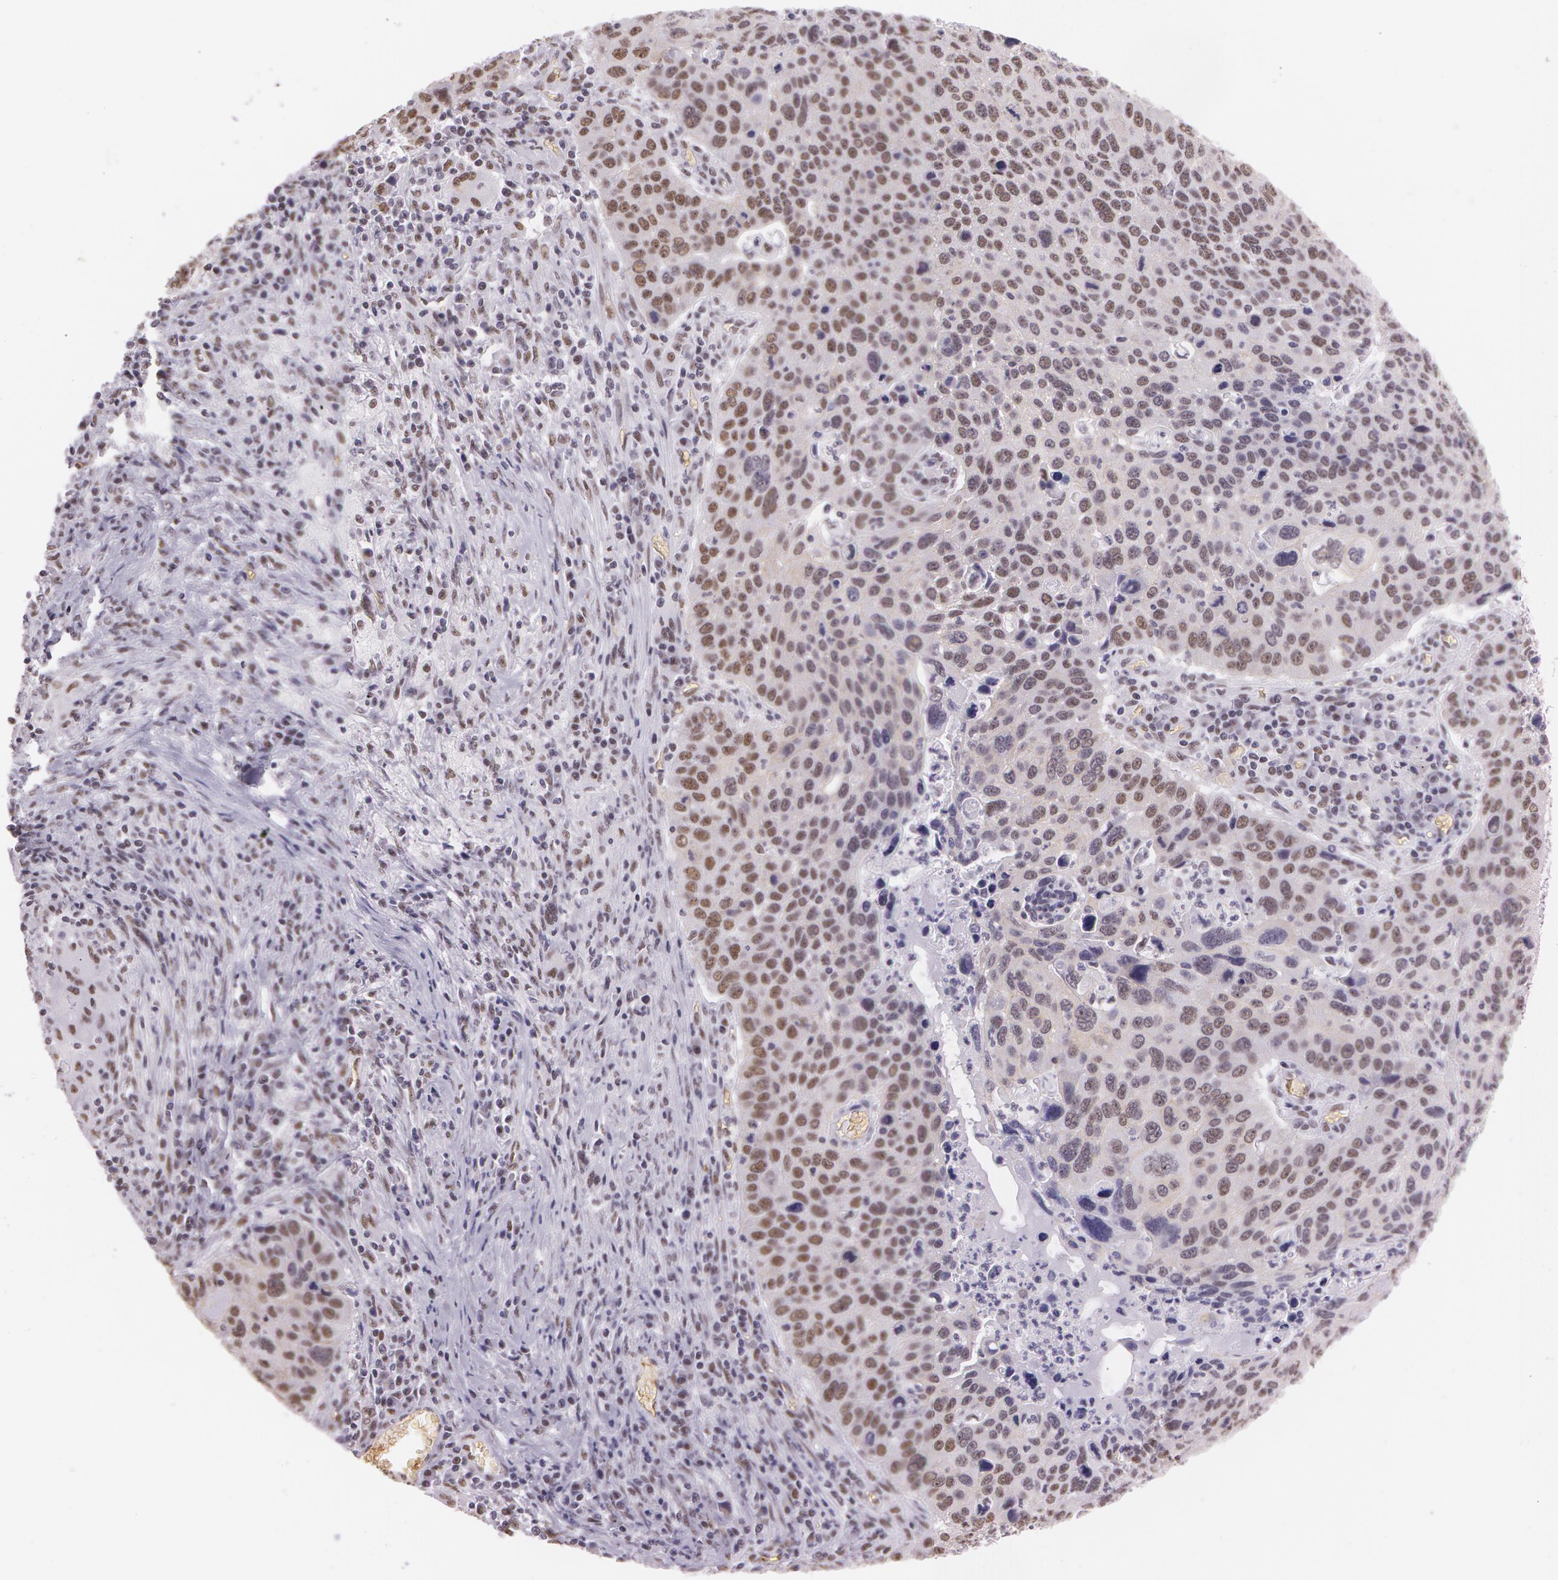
{"staining": {"intensity": "weak", "quantity": "25%-75%", "location": "cytoplasmic/membranous"}, "tissue": "lung cancer", "cell_type": "Tumor cells", "image_type": "cancer", "snomed": [{"axis": "morphology", "description": "Squamous cell carcinoma, NOS"}, {"axis": "topography", "description": "Lung"}], "caption": "Brown immunohistochemical staining in lung cancer (squamous cell carcinoma) shows weak cytoplasmic/membranous expression in about 25%-75% of tumor cells.", "gene": "NBN", "patient": {"sex": "male", "age": 68}}